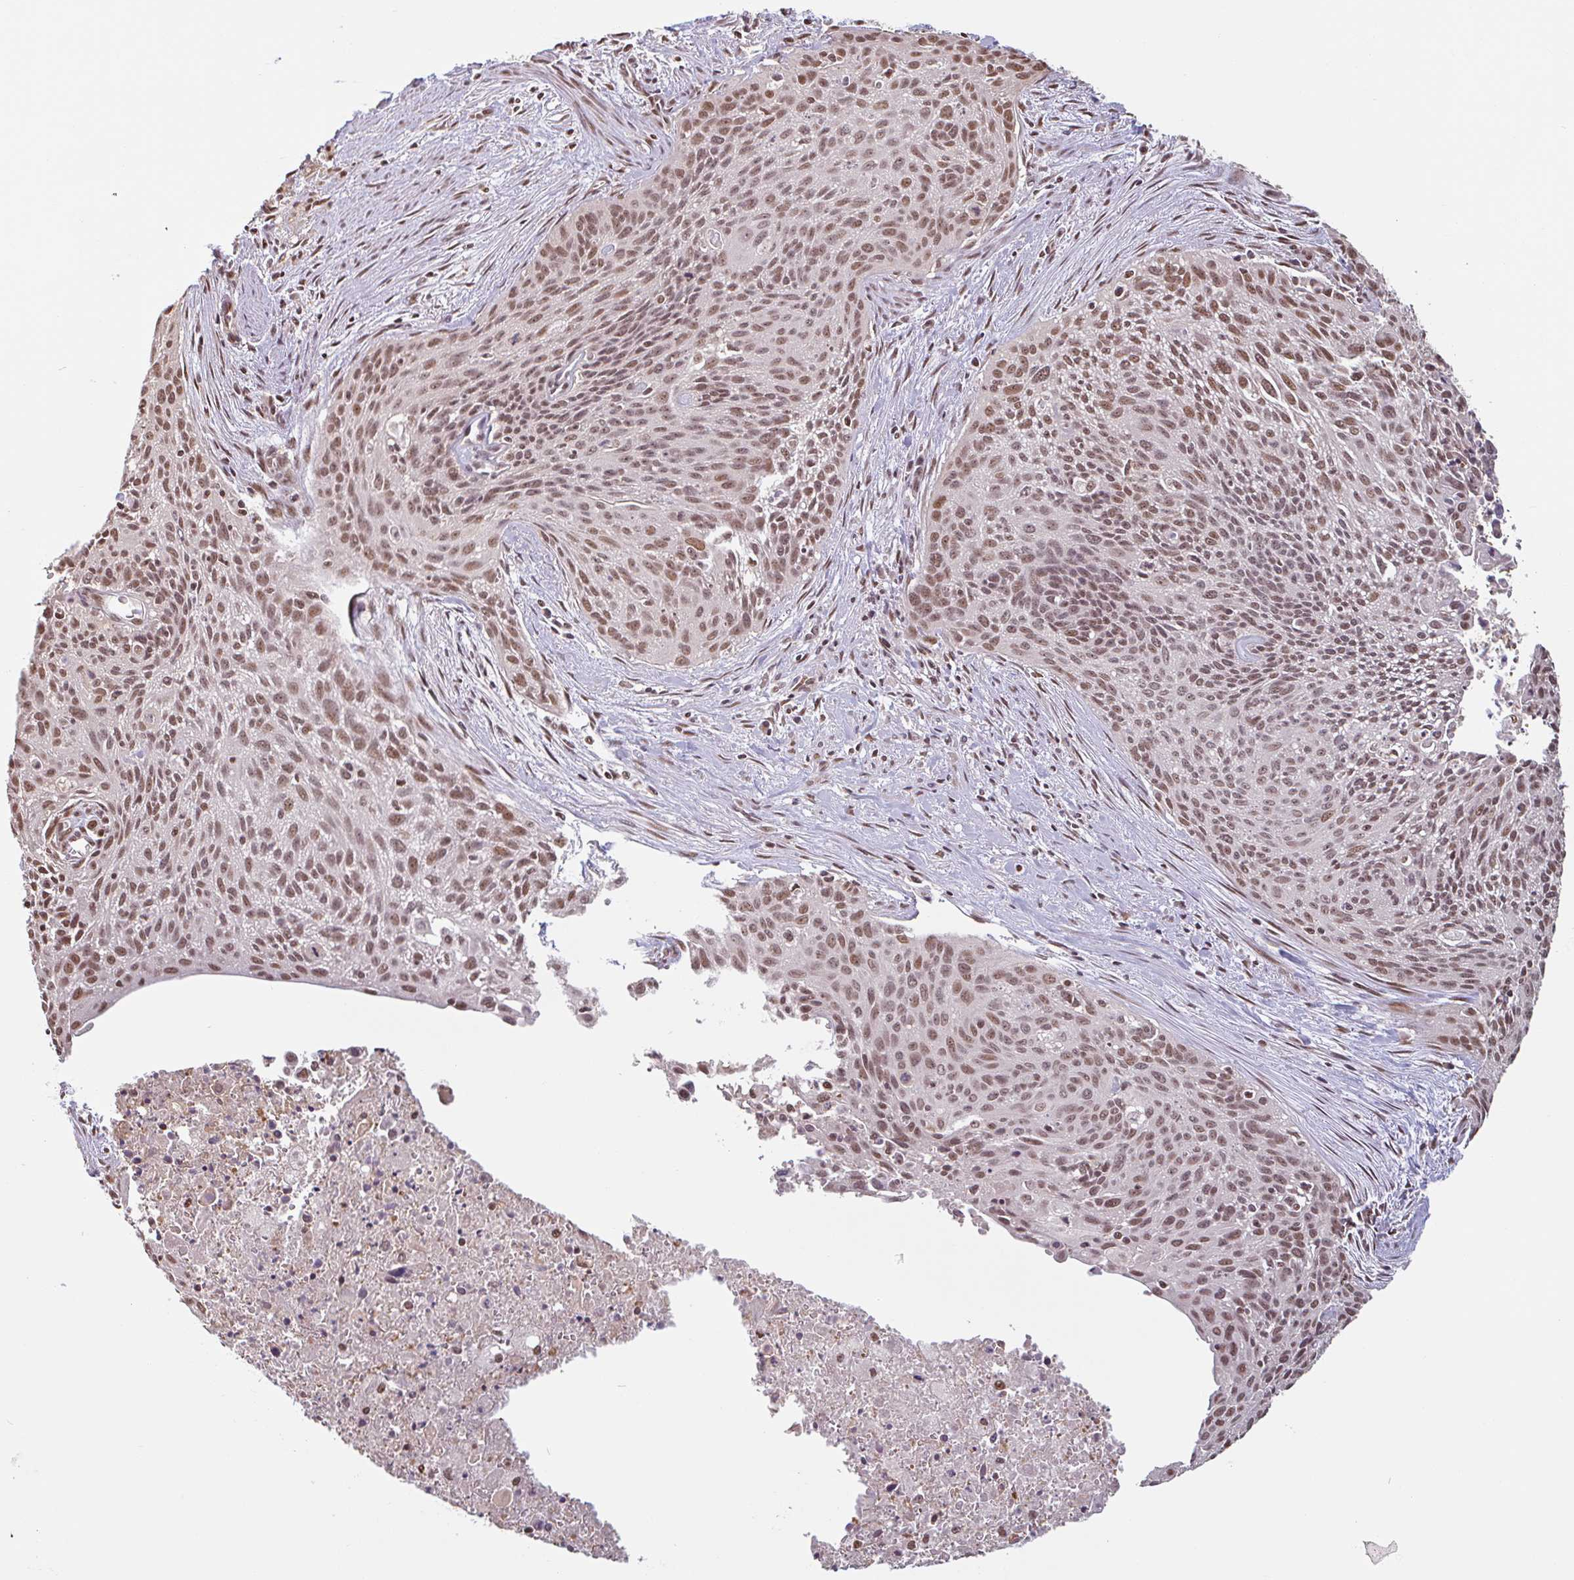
{"staining": {"intensity": "moderate", "quantity": ">75%", "location": "nuclear"}, "tissue": "cervical cancer", "cell_type": "Tumor cells", "image_type": "cancer", "snomed": [{"axis": "morphology", "description": "Squamous cell carcinoma, NOS"}, {"axis": "topography", "description": "Cervix"}], "caption": "A photomicrograph of human squamous cell carcinoma (cervical) stained for a protein reveals moderate nuclear brown staining in tumor cells.", "gene": "DR1", "patient": {"sex": "female", "age": 55}}